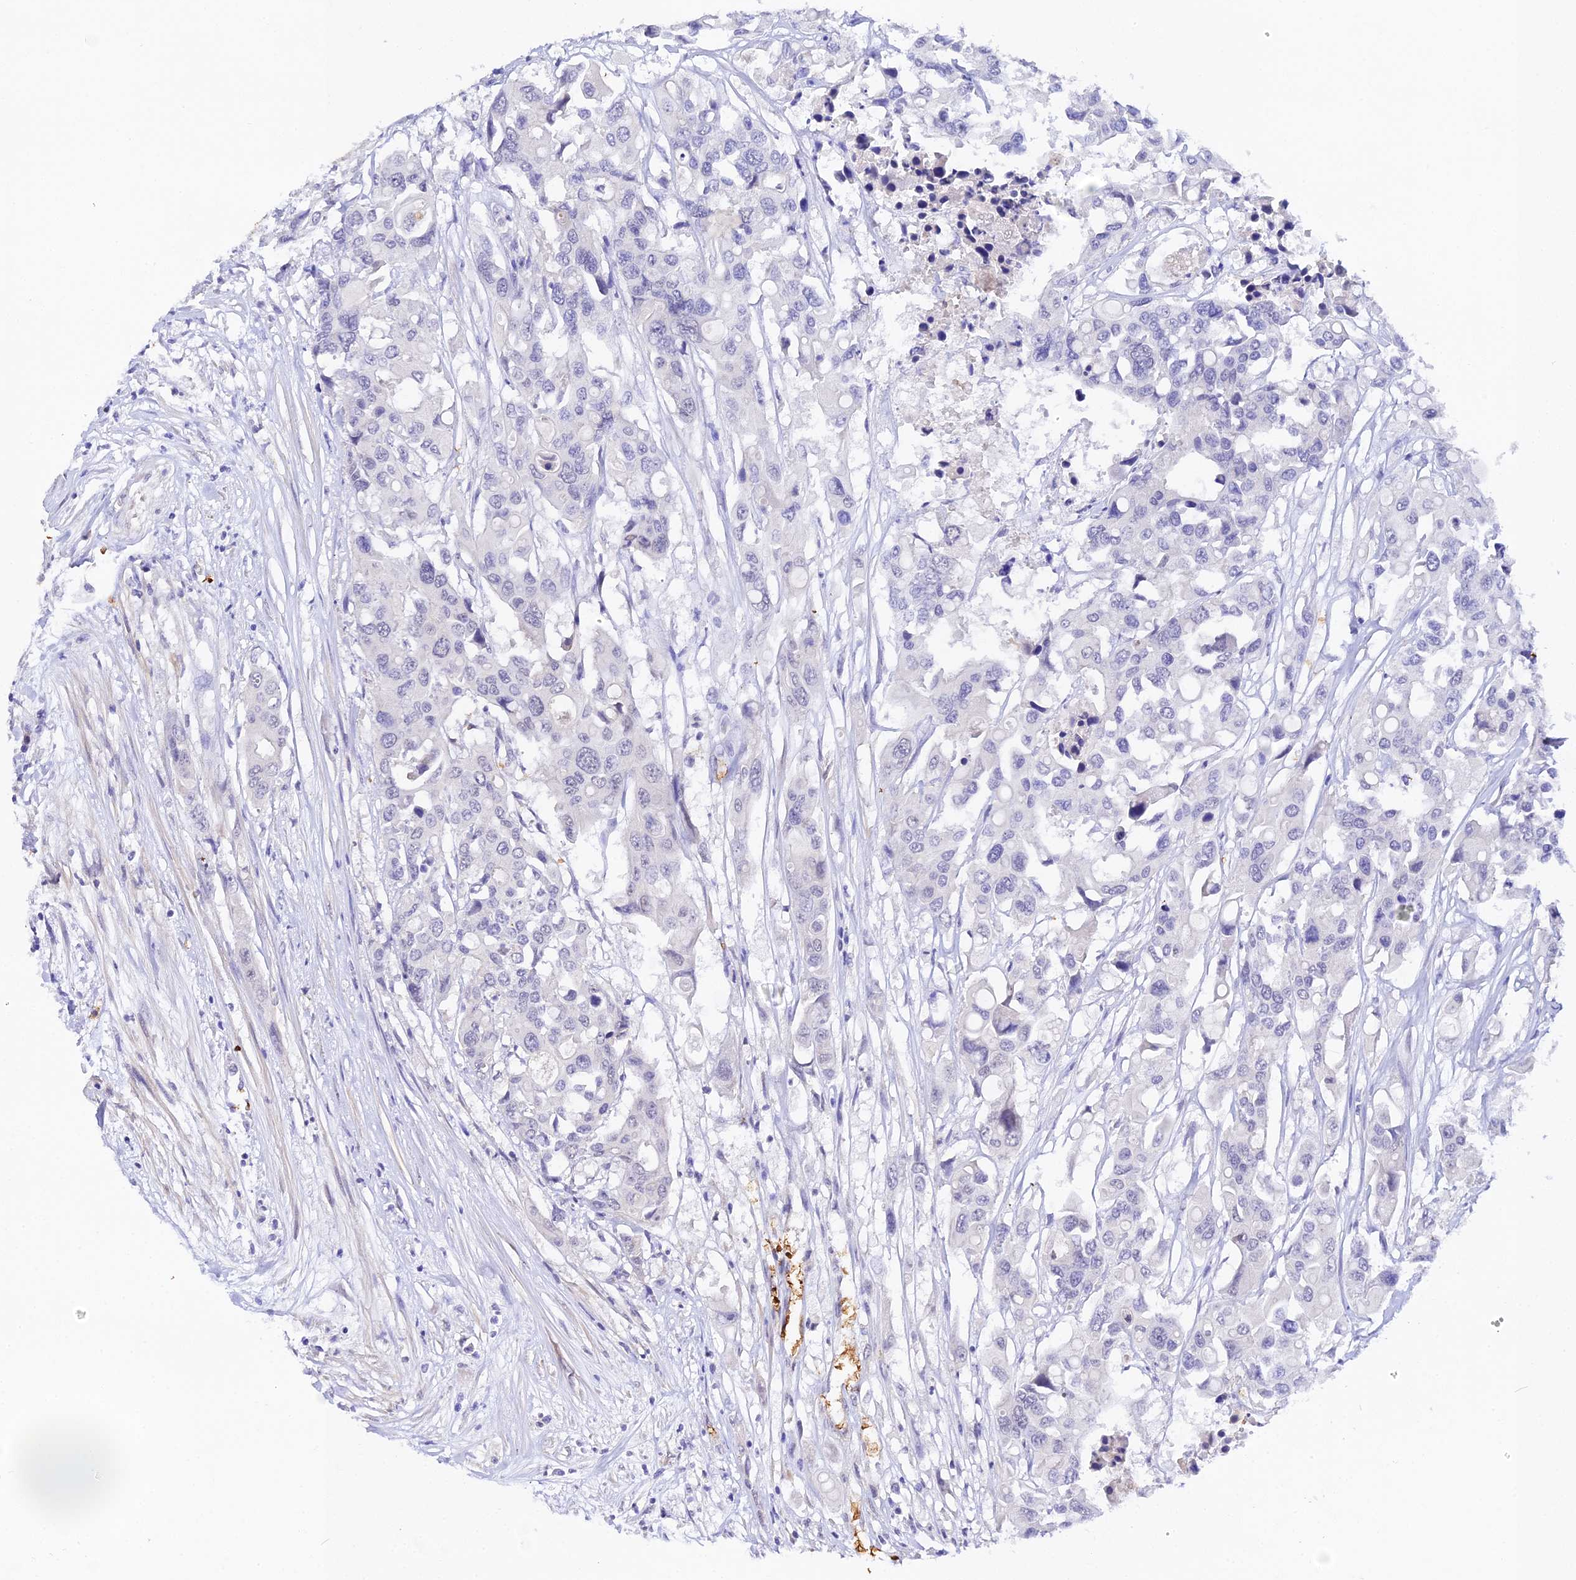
{"staining": {"intensity": "negative", "quantity": "none", "location": "none"}, "tissue": "colorectal cancer", "cell_type": "Tumor cells", "image_type": "cancer", "snomed": [{"axis": "morphology", "description": "Adenocarcinoma, NOS"}, {"axis": "topography", "description": "Colon"}], "caption": "There is no significant positivity in tumor cells of colorectal cancer (adenocarcinoma).", "gene": "CFAP45", "patient": {"sex": "male", "age": 77}}